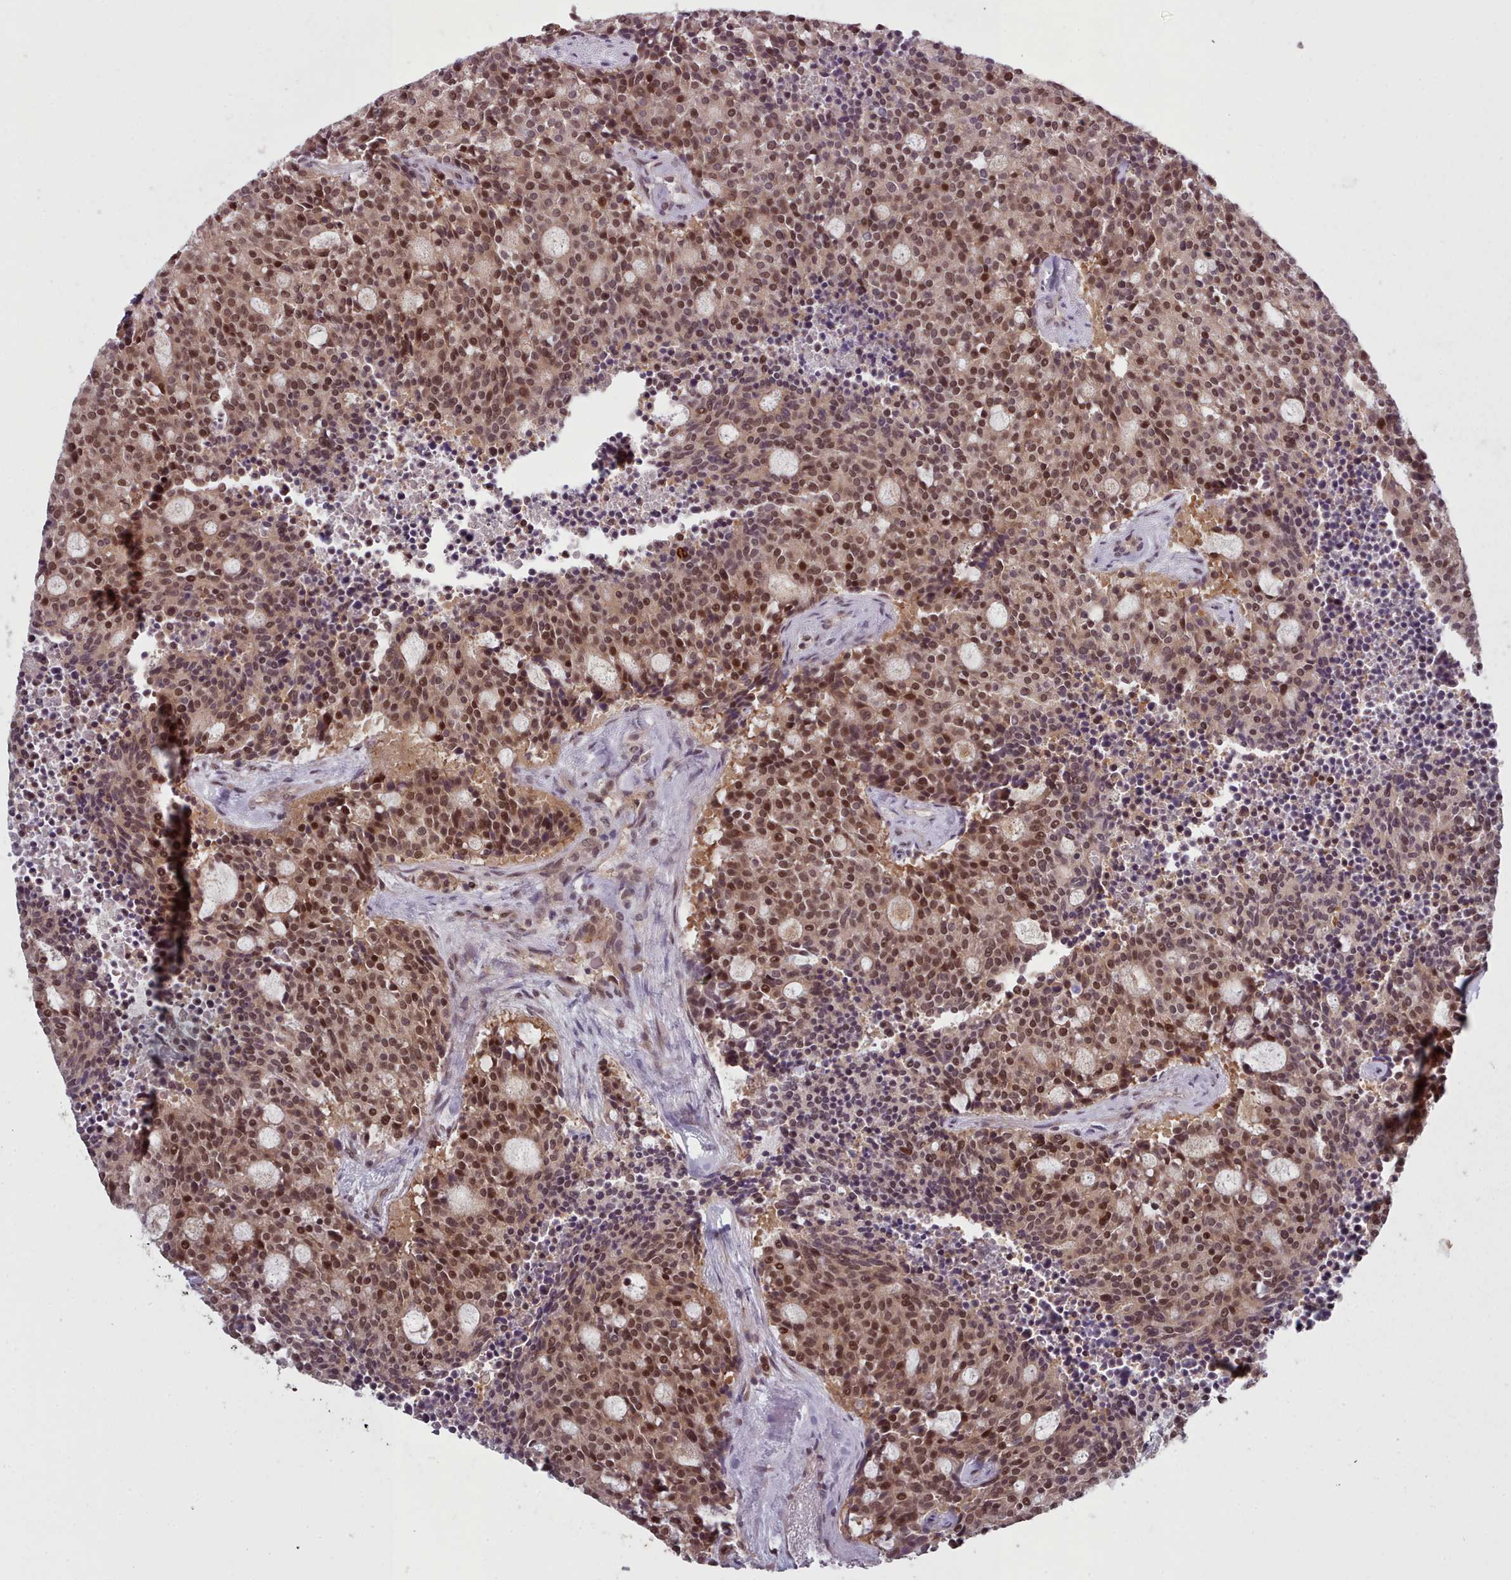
{"staining": {"intensity": "moderate", "quantity": ">75%", "location": "cytoplasmic/membranous,nuclear"}, "tissue": "carcinoid", "cell_type": "Tumor cells", "image_type": "cancer", "snomed": [{"axis": "morphology", "description": "Carcinoid, malignant, NOS"}, {"axis": "topography", "description": "Pancreas"}], "caption": "Moderate cytoplasmic/membranous and nuclear protein positivity is appreciated in approximately >75% of tumor cells in carcinoid (malignant).", "gene": "DHX8", "patient": {"sex": "female", "age": 54}}